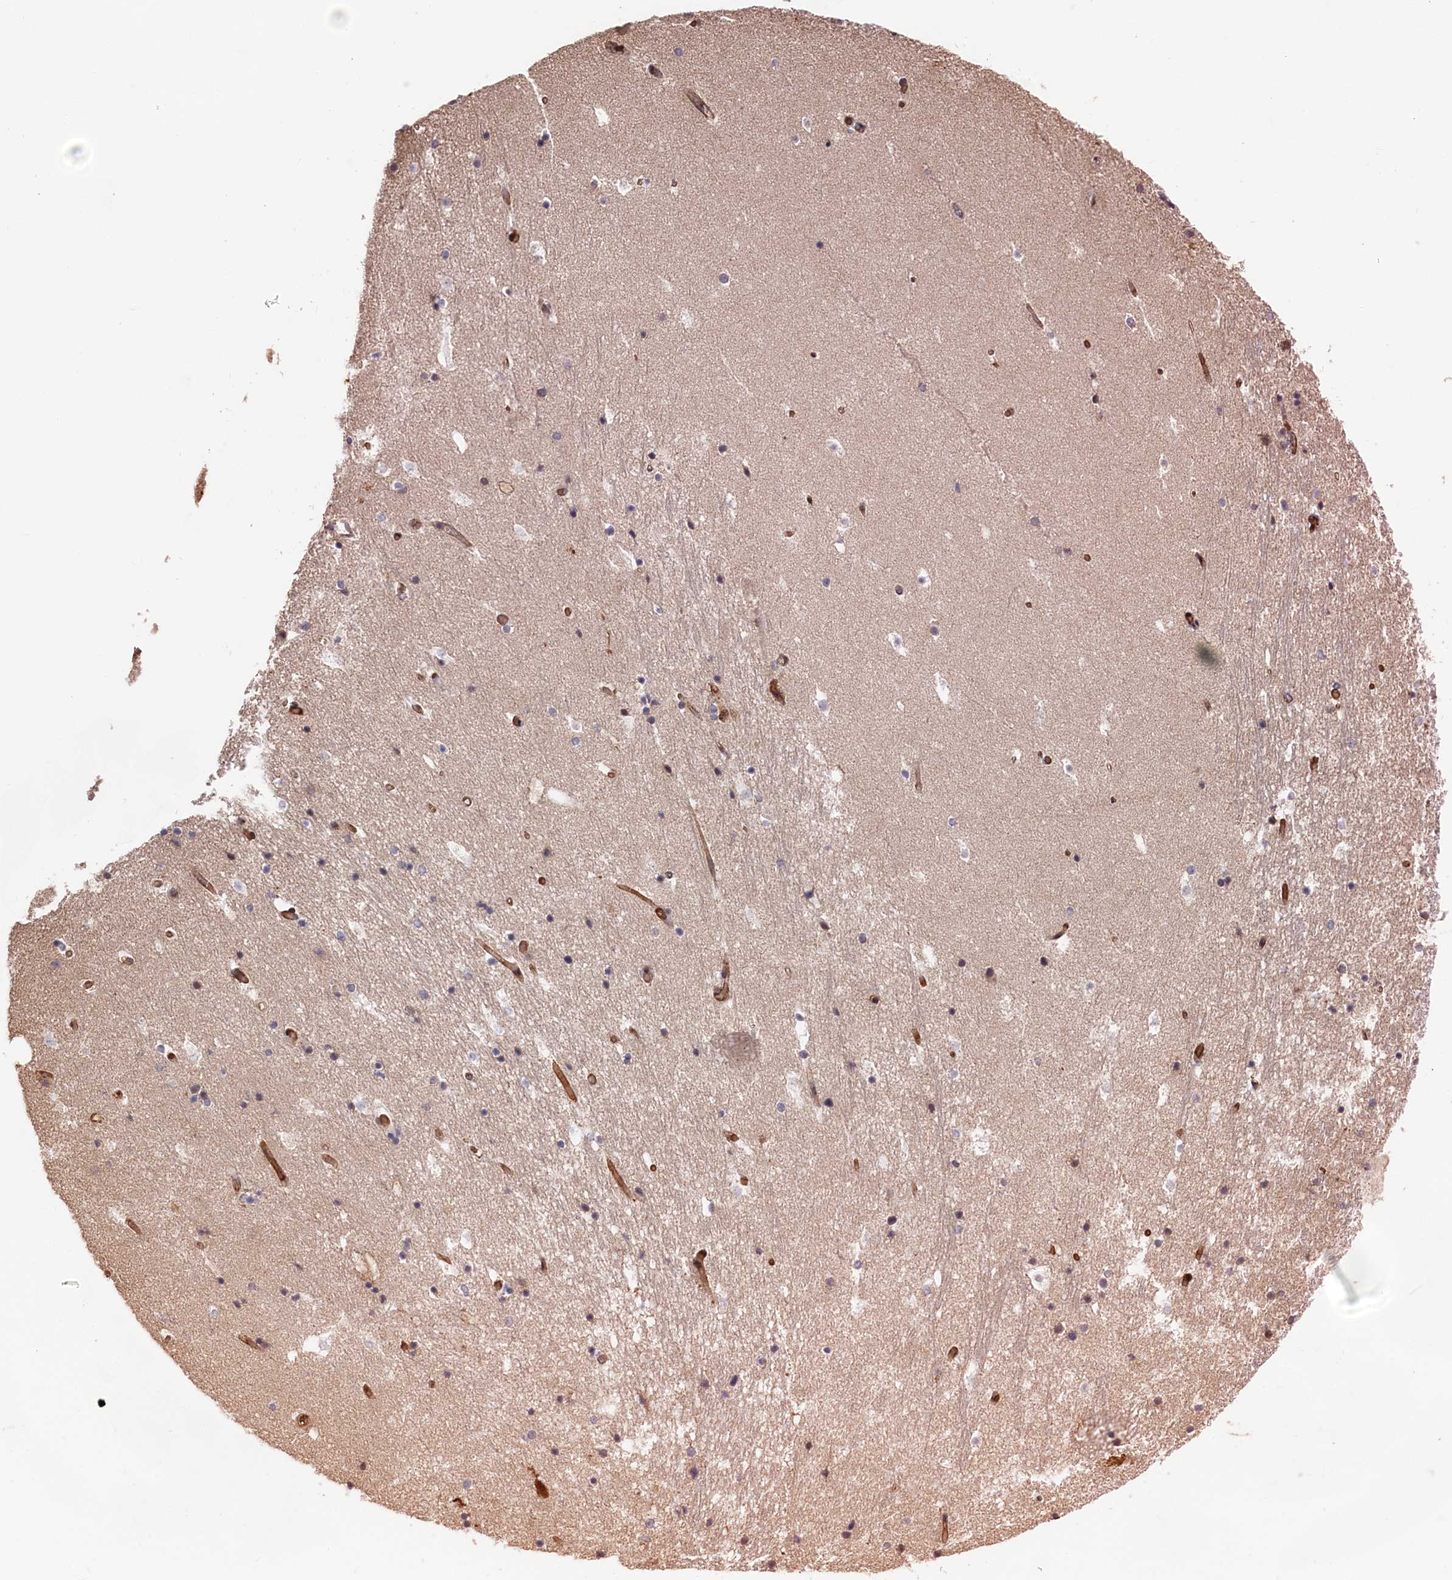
{"staining": {"intensity": "weak", "quantity": "25%-75%", "location": "cytoplasmic/membranous"}, "tissue": "hippocampus", "cell_type": "Glial cells", "image_type": "normal", "snomed": [{"axis": "morphology", "description": "Normal tissue, NOS"}, {"axis": "topography", "description": "Hippocampus"}], "caption": "This histopathology image demonstrates benign hippocampus stained with IHC to label a protein in brown. The cytoplasmic/membranous of glial cells show weak positivity for the protein. Nuclei are counter-stained blue.", "gene": "TNKS1BP1", "patient": {"sex": "female", "age": 52}}